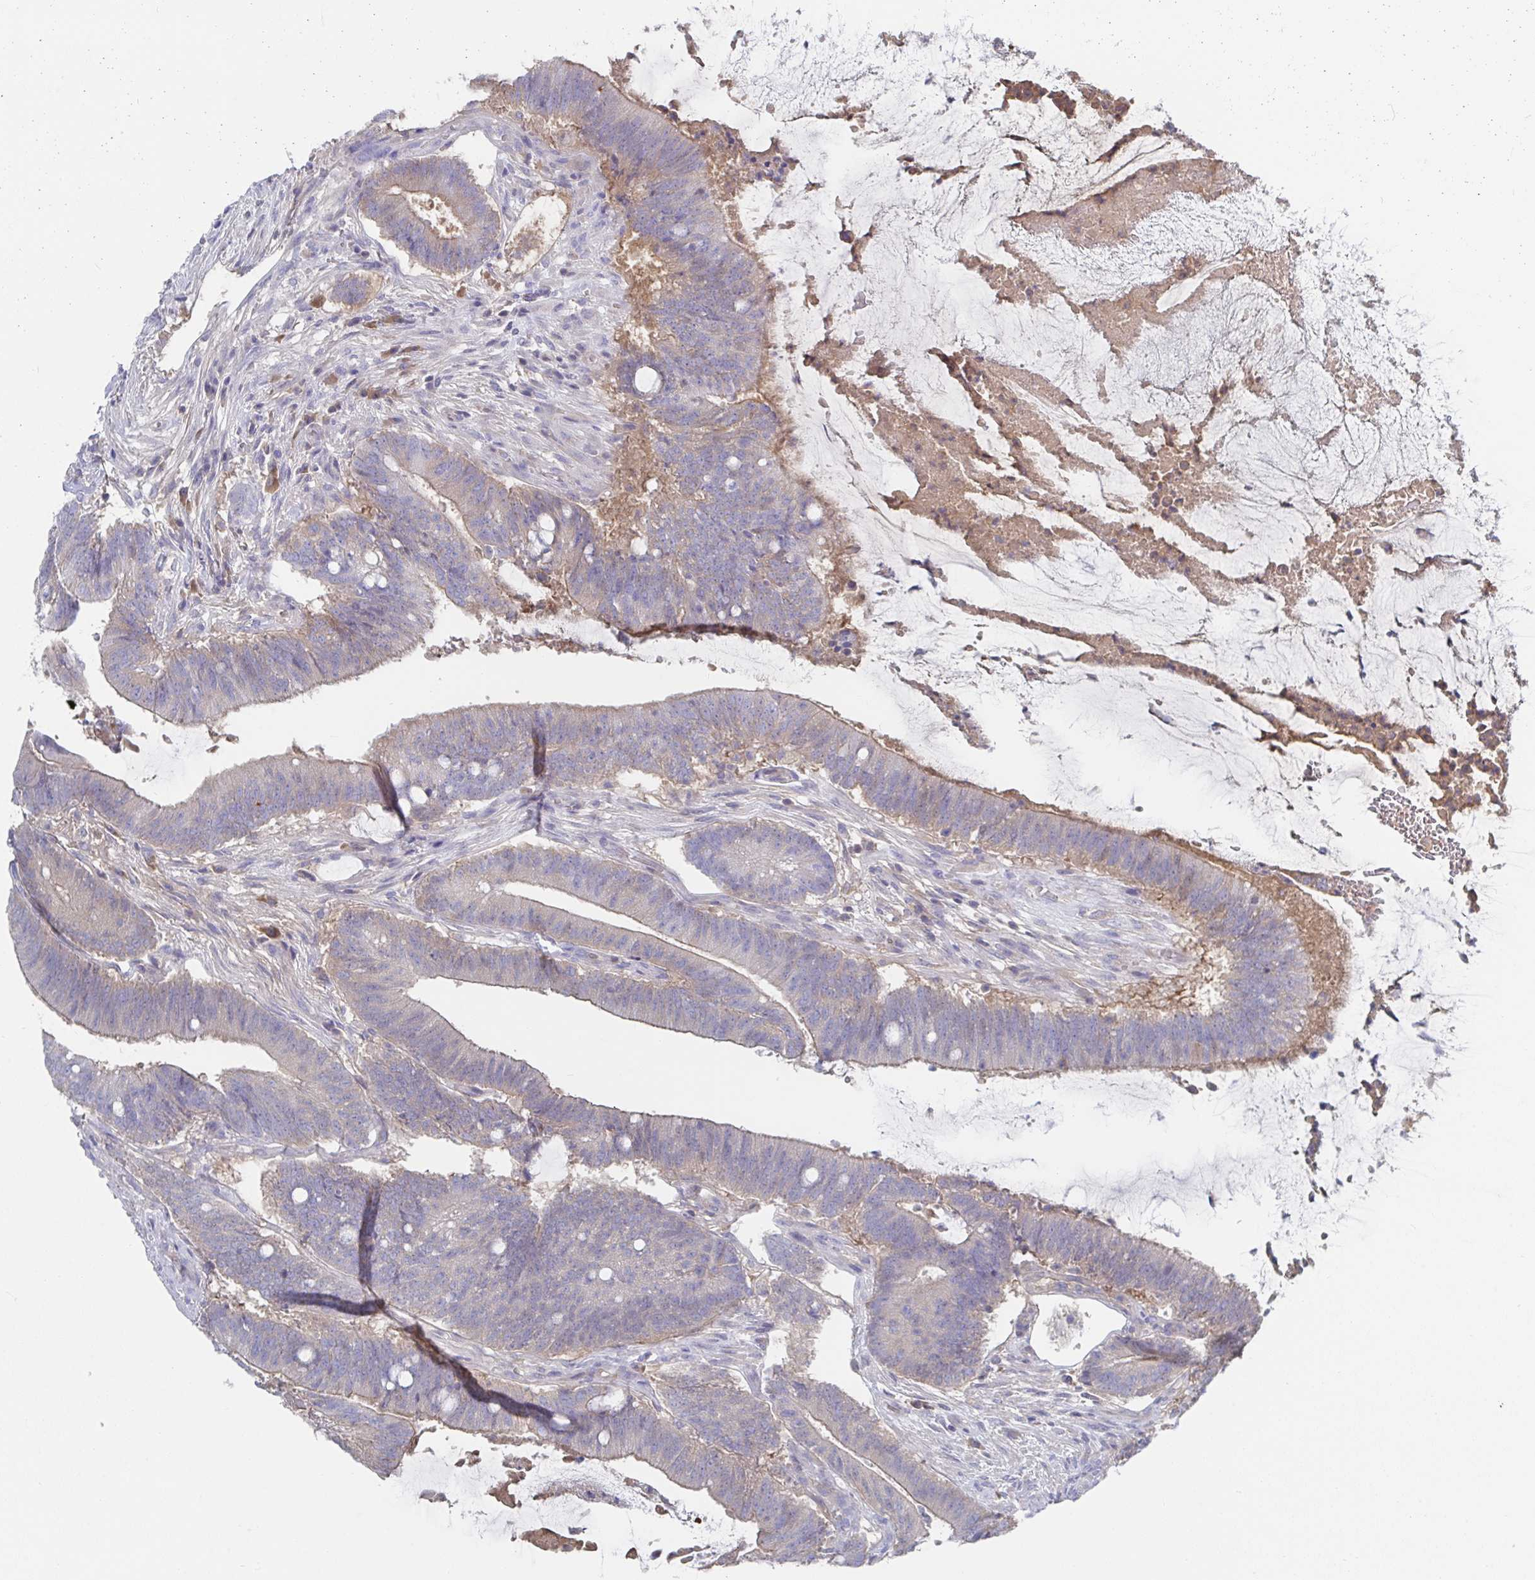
{"staining": {"intensity": "weak", "quantity": "<25%", "location": "cytoplasmic/membranous"}, "tissue": "colorectal cancer", "cell_type": "Tumor cells", "image_type": "cancer", "snomed": [{"axis": "morphology", "description": "Adenocarcinoma, NOS"}, {"axis": "topography", "description": "Colon"}], "caption": "Micrograph shows no significant protein positivity in tumor cells of adenocarcinoma (colorectal). (Brightfield microscopy of DAB immunohistochemistry (IHC) at high magnification).", "gene": "TNFAIP6", "patient": {"sex": "female", "age": 43}}